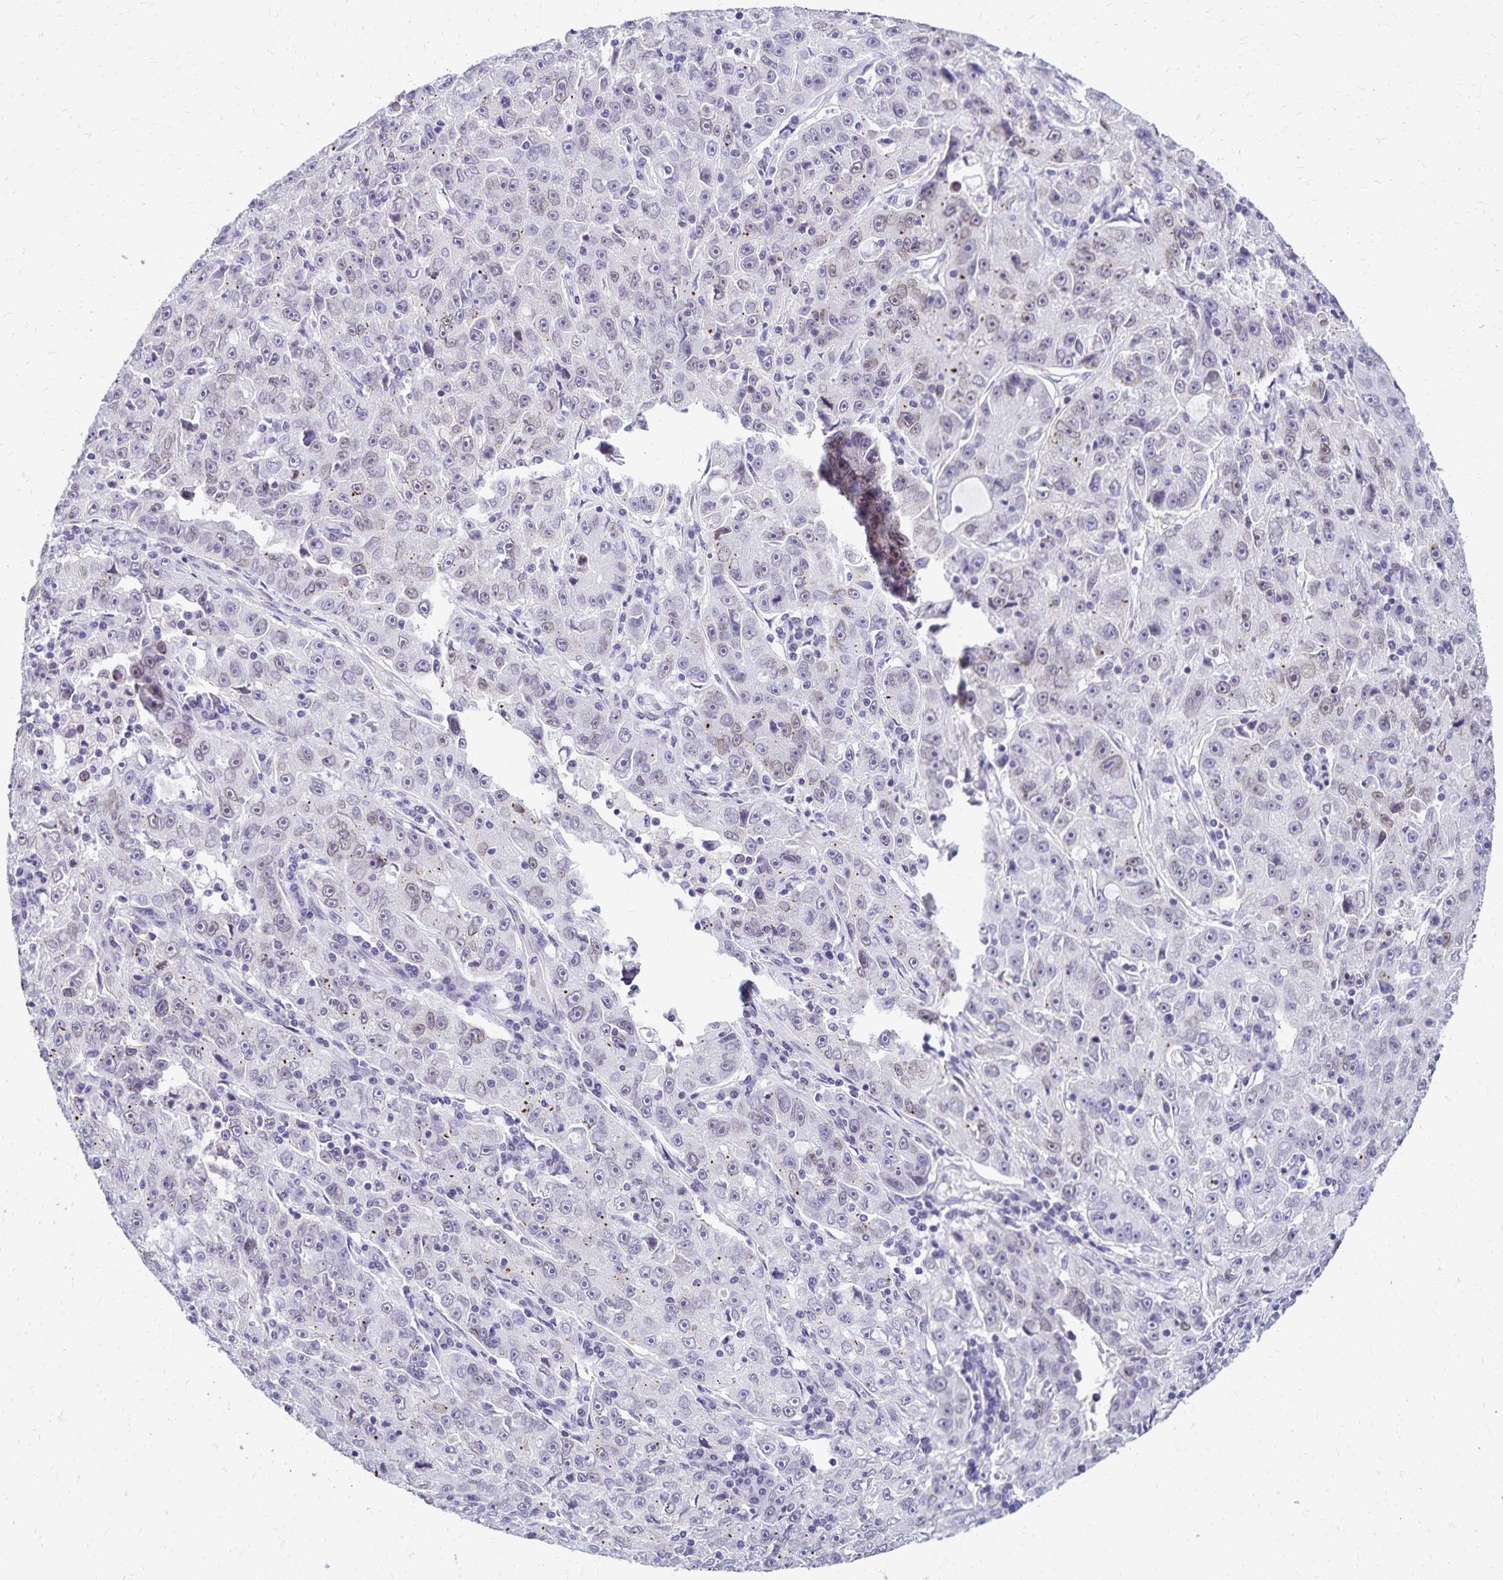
{"staining": {"intensity": "weak", "quantity": "<25%", "location": "cytoplasmic/membranous,nuclear"}, "tissue": "lung cancer", "cell_type": "Tumor cells", "image_type": "cancer", "snomed": [{"axis": "morphology", "description": "Normal morphology"}, {"axis": "morphology", "description": "Adenocarcinoma, NOS"}, {"axis": "topography", "description": "Lymph node"}, {"axis": "topography", "description": "Lung"}], "caption": "Micrograph shows no significant protein staining in tumor cells of lung adenocarcinoma. (Brightfield microscopy of DAB (3,3'-diaminobenzidine) immunohistochemistry (IHC) at high magnification).", "gene": "FAM166C", "patient": {"sex": "female", "age": 57}}